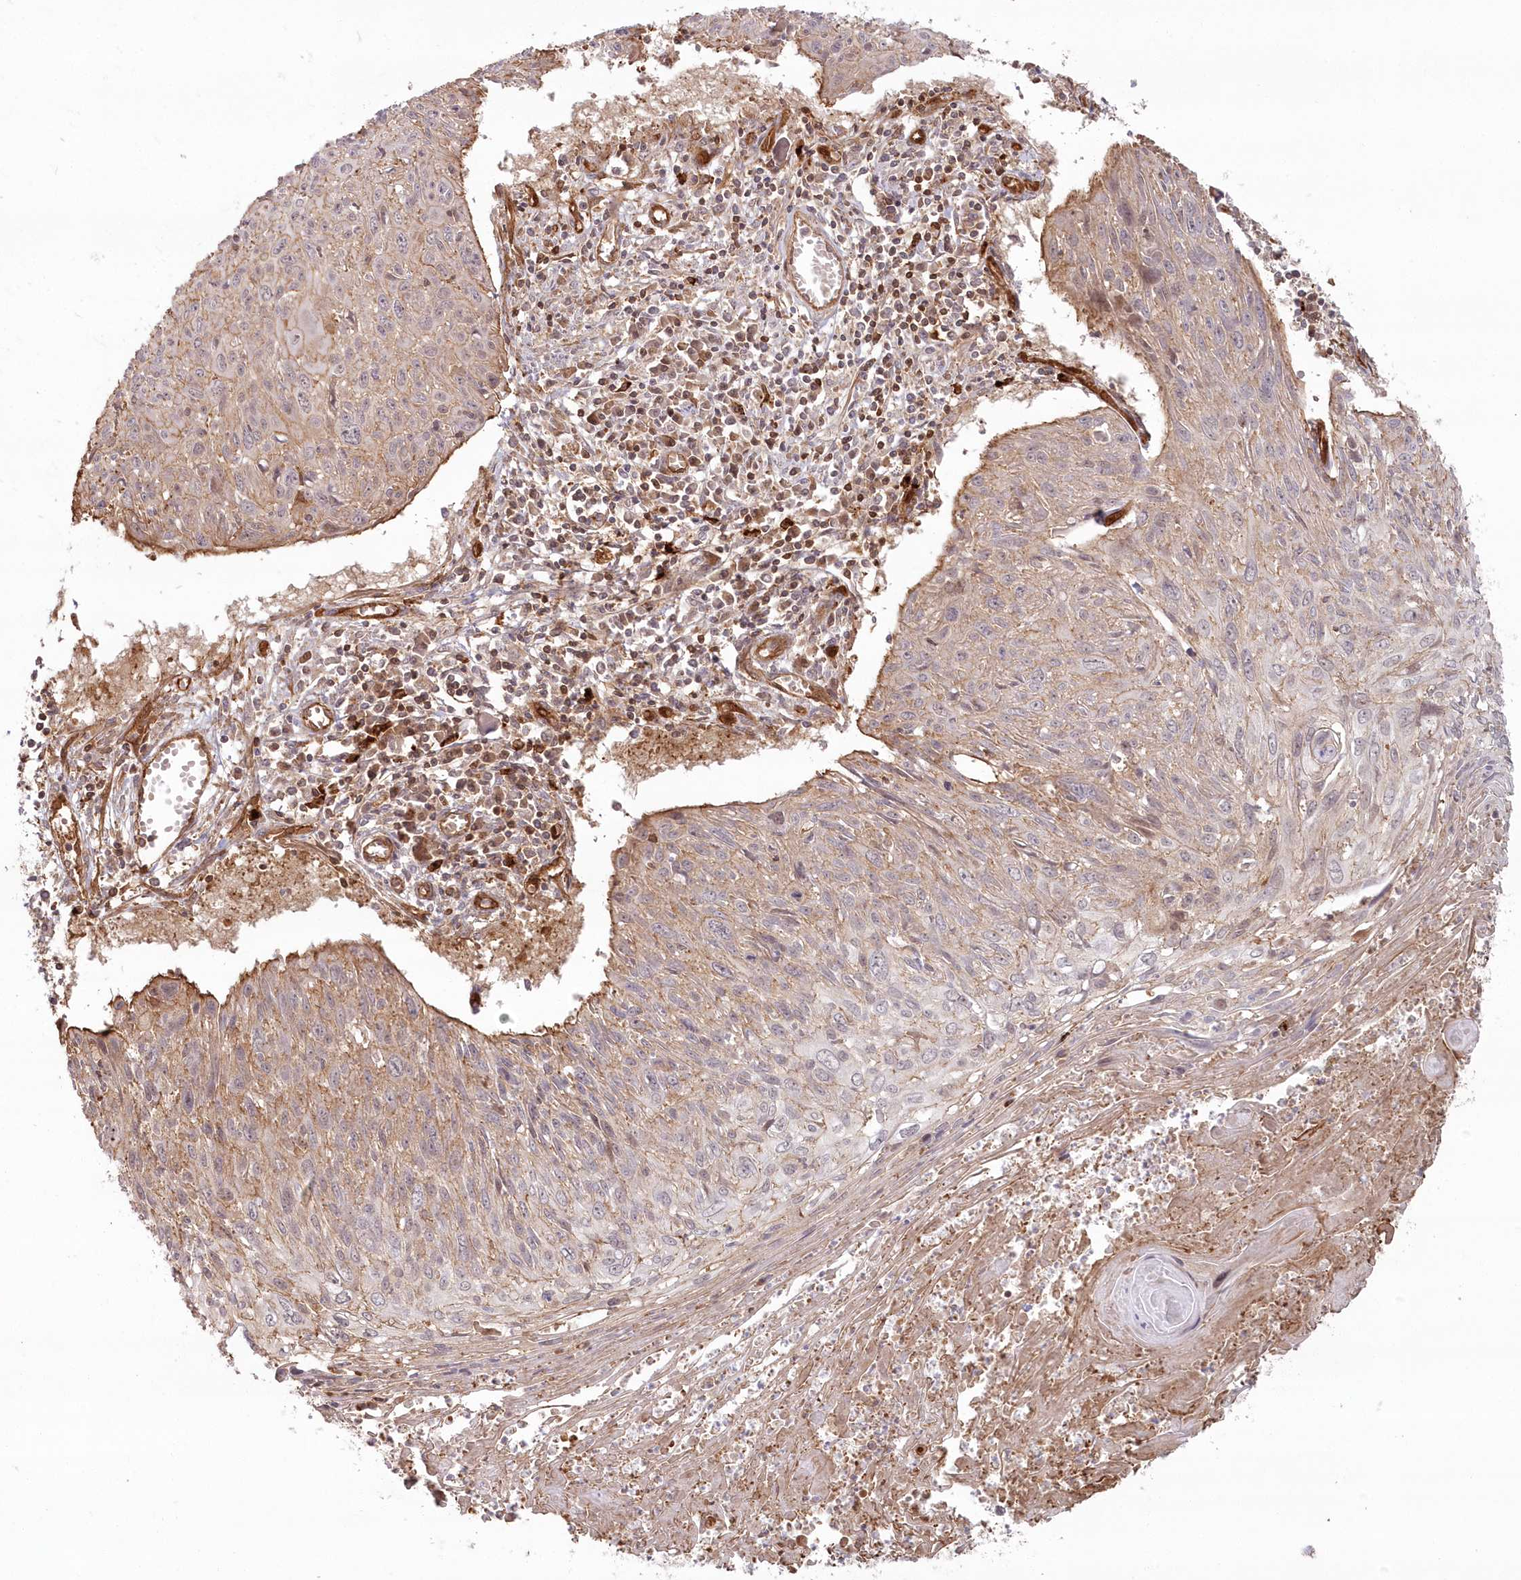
{"staining": {"intensity": "weak", "quantity": "25%-75%", "location": "cytoplasmic/membranous"}, "tissue": "cervical cancer", "cell_type": "Tumor cells", "image_type": "cancer", "snomed": [{"axis": "morphology", "description": "Squamous cell carcinoma, NOS"}, {"axis": "topography", "description": "Cervix"}], "caption": "Squamous cell carcinoma (cervical) tissue exhibits weak cytoplasmic/membranous staining in approximately 25%-75% of tumor cells, visualized by immunohistochemistry.", "gene": "RGCC", "patient": {"sex": "female", "age": 51}}